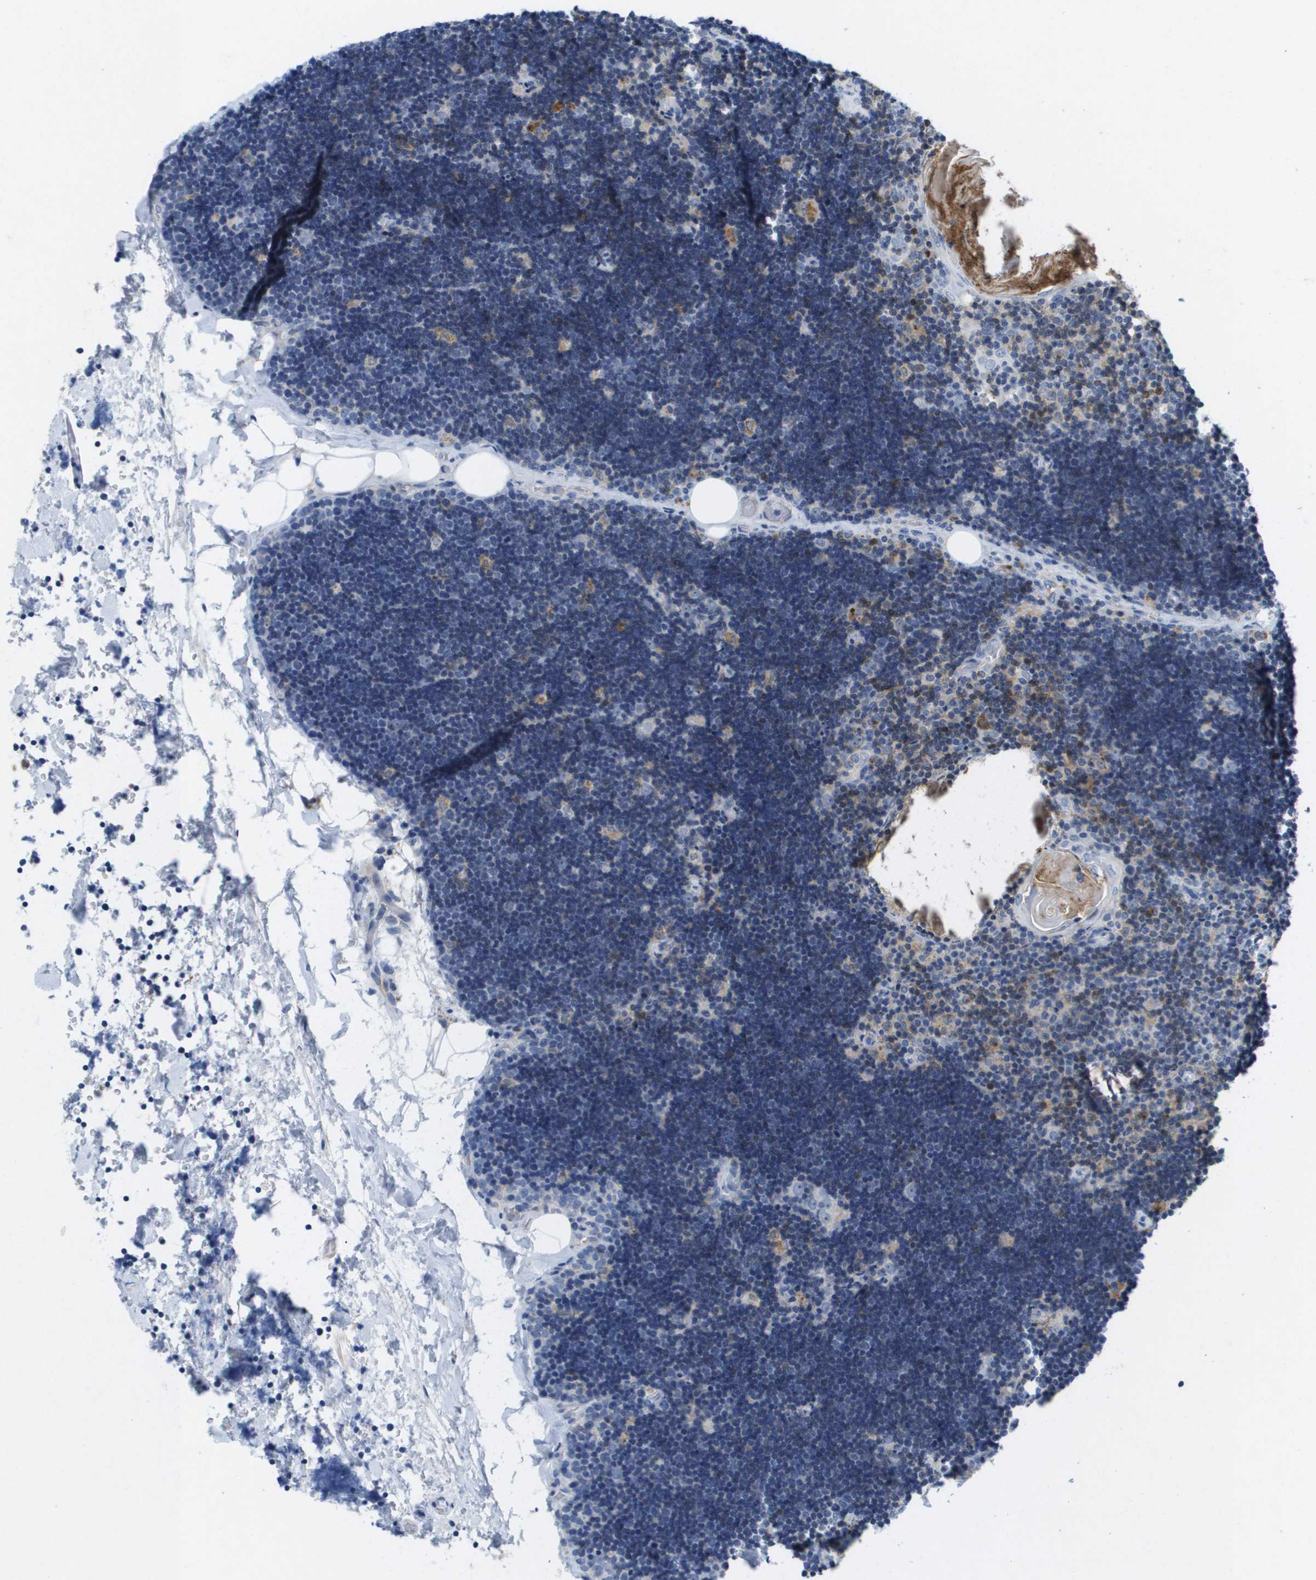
{"staining": {"intensity": "strong", "quantity": "<25%", "location": "cytoplasmic/membranous"}, "tissue": "lymph node", "cell_type": "Germinal center cells", "image_type": "normal", "snomed": [{"axis": "morphology", "description": "Normal tissue, NOS"}, {"axis": "topography", "description": "Lymph node"}], "caption": "DAB immunohistochemical staining of normal human lymph node shows strong cytoplasmic/membranous protein positivity in about <25% of germinal center cells.", "gene": "LIPG", "patient": {"sex": "male", "age": 33}}